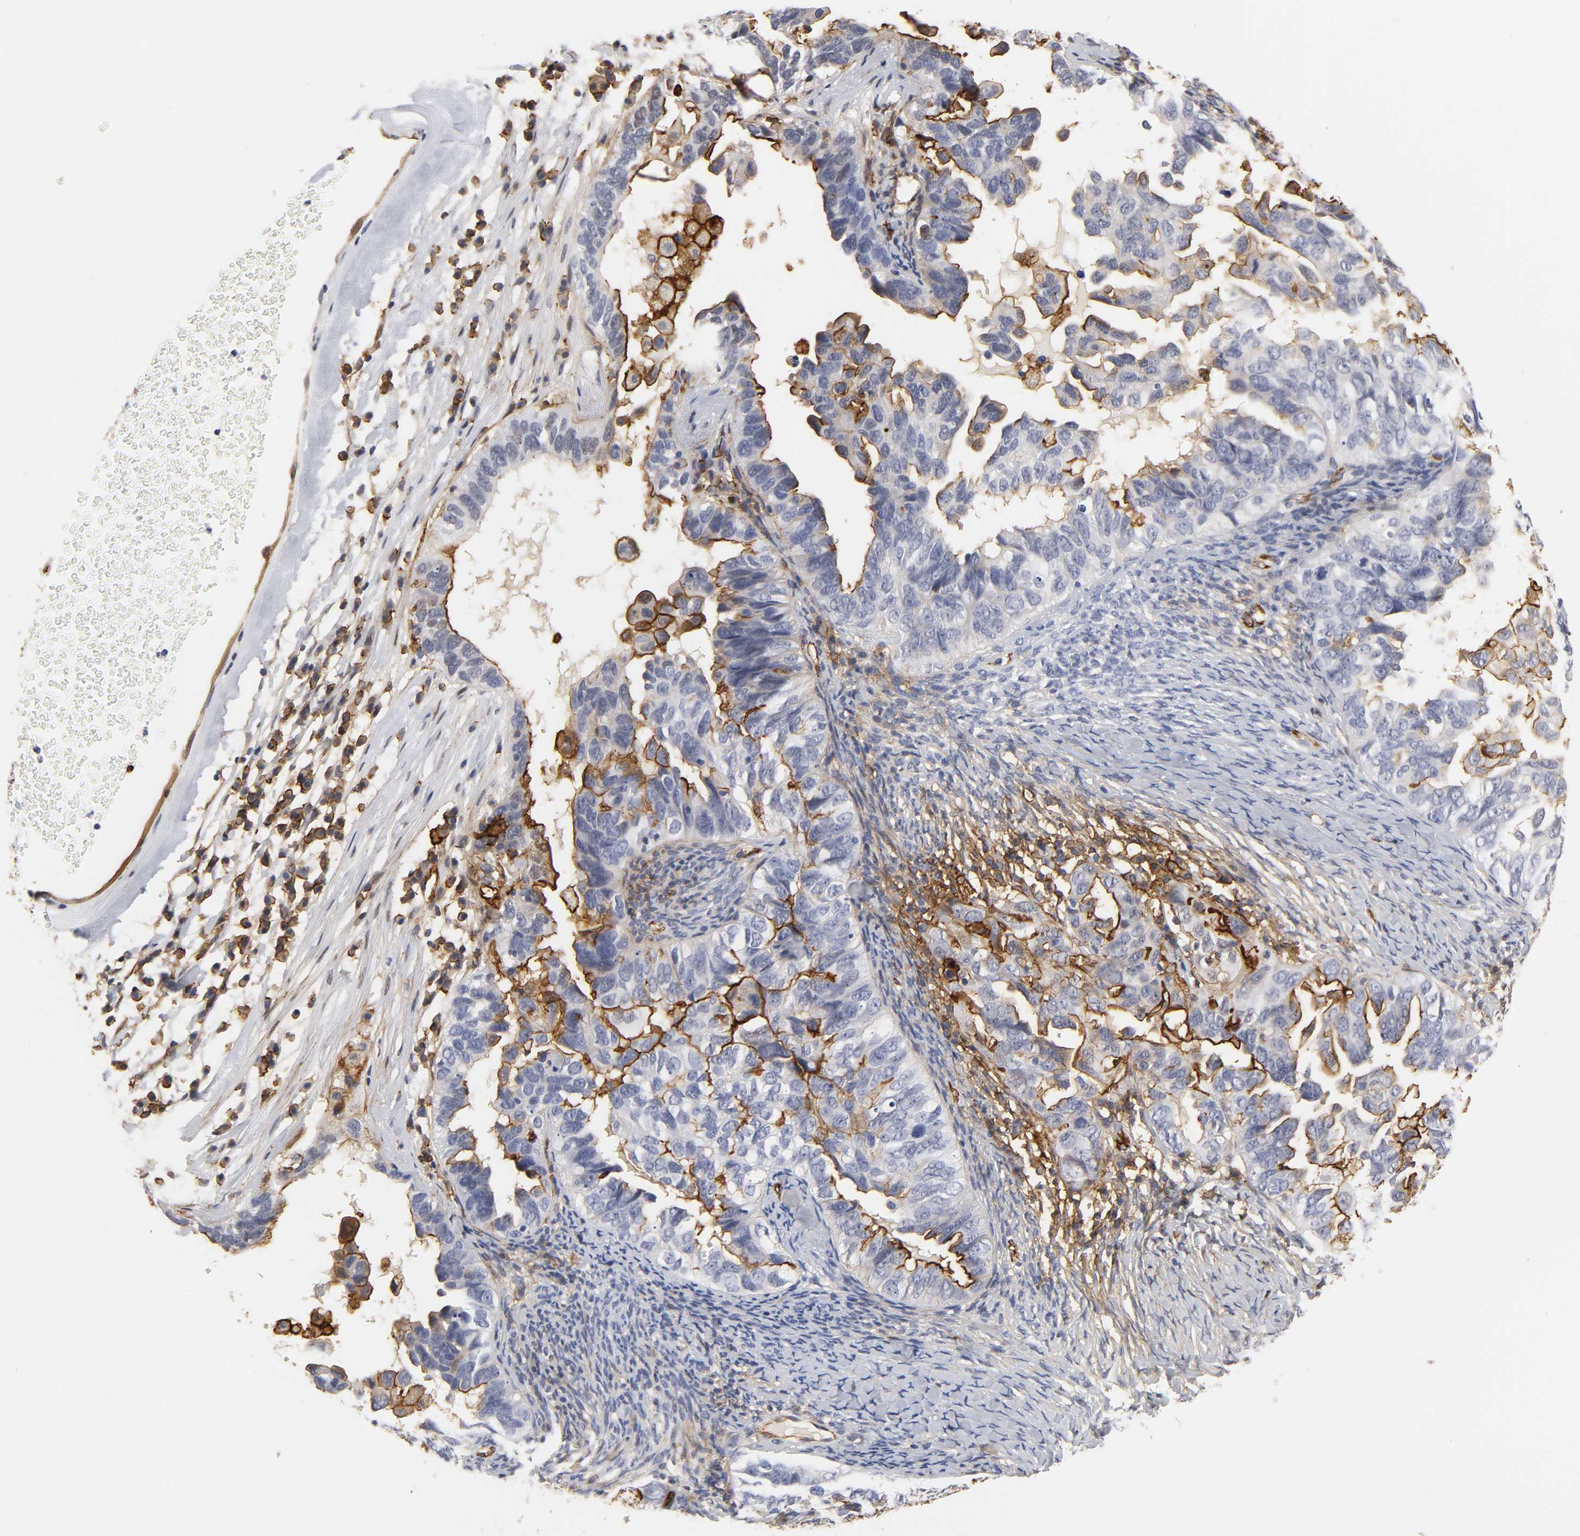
{"staining": {"intensity": "strong", "quantity": "25%-75%", "location": "cytoplasmic/membranous"}, "tissue": "ovarian cancer", "cell_type": "Tumor cells", "image_type": "cancer", "snomed": [{"axis": "morphology", "description": "Cystadenocarcinoma, serous, NOS"}, {"axis": "topography", "description": "Ovary"}], "caption": "Brown immunohistochemical staining in ovarian serous cystadenocarcinoma reveals strong cytoplasmic/membranous expression in about 25%-75% of tumor cells.", "gene": "ICAM1", "patient": {"sex": "female", "age": 82}}